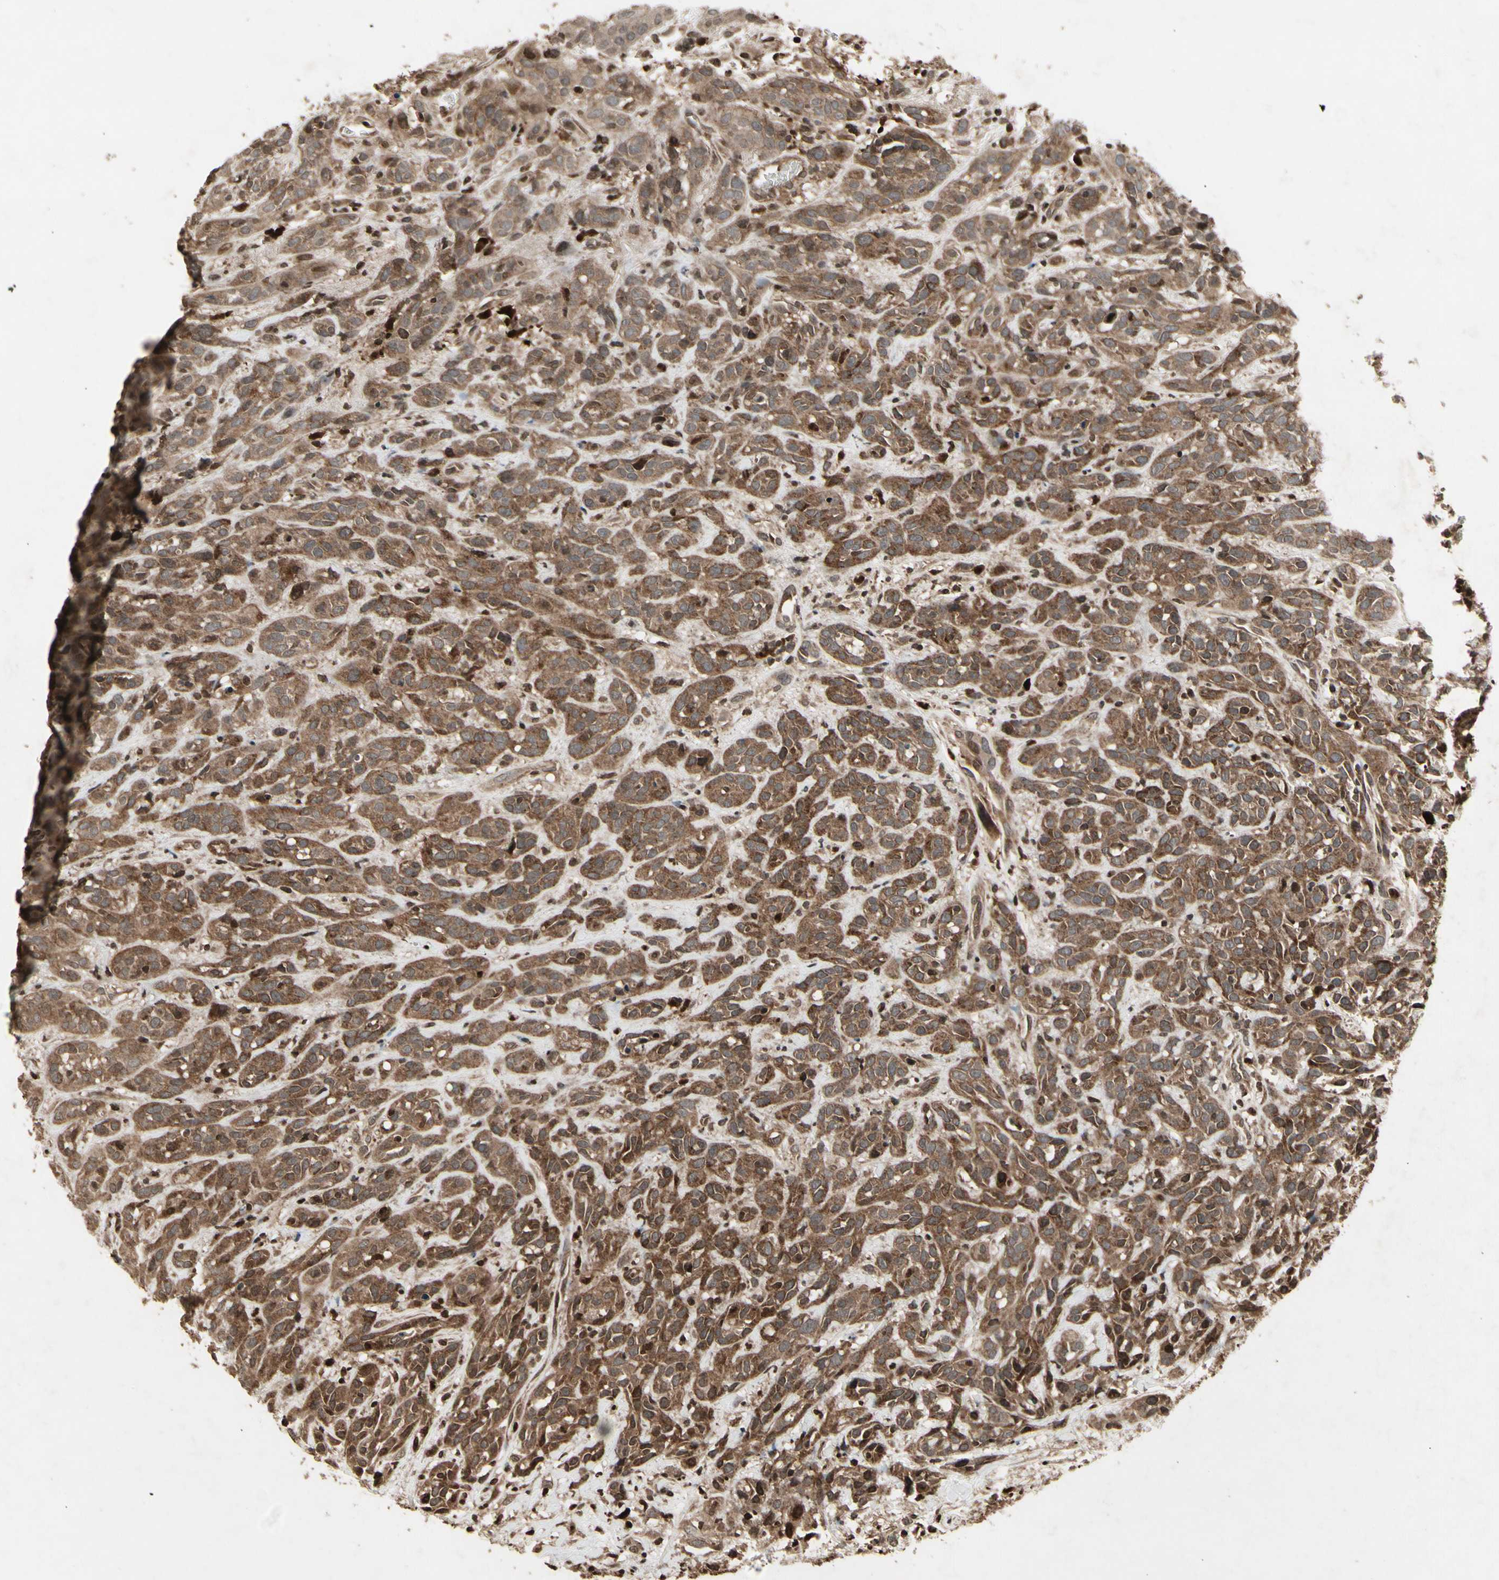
{"staining": {"intensity": "strong", "quantity": "25%-75%", "location": "cytoplasmic/membranous"}, "tissue": "head and neck cancer", "cell_type": "Tumor cells", "image_type": "cancer", "snomed": [{"axis": "morphology", "description": "Normal tissue, NOS"}, {"axis": "morphology", "description": "Squamous cell carcinoma, NOS"}, {"axis": "topography", "description": "Cartilage tissue"}, {"axis": "topography", "description": "Head-Neck"}], "caption": "High-power microscopy captured an IHC micrograph of head and neck cancer, revealing strong cytoplasmic/membranous expression in about 25%-75% of tumor cells.", "gene": "GLRX", "patient": {"sex": "male", "age": 62}}